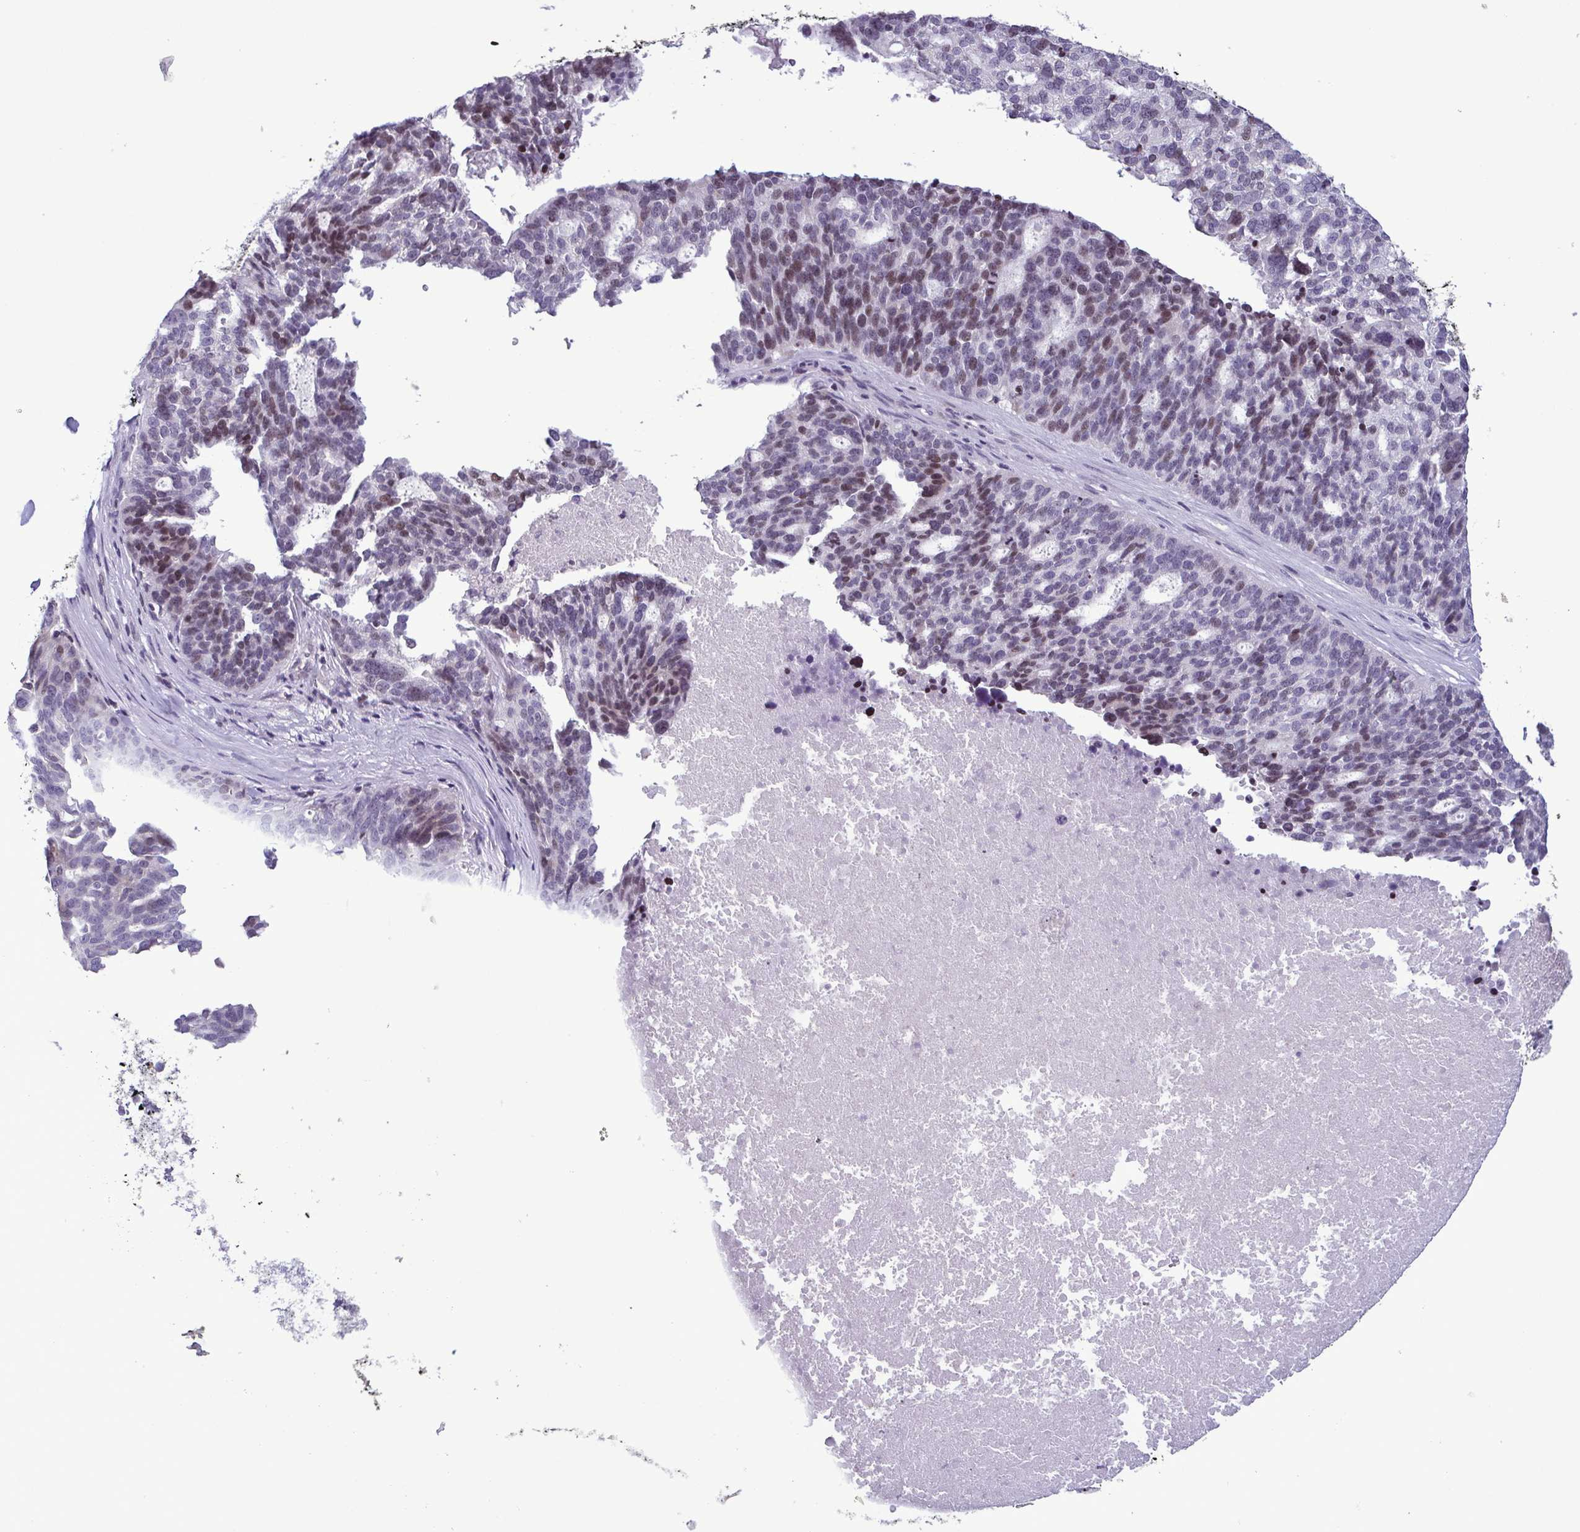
{"staining": {"intensity": "moderate", "quantity": "<25%", "location": "nuclear"}, "tissue": "ovarian cancer", "cell_type": "Tumor cells", "image_type": "cancer", "snomed": [{"axis": "morphology", "description": "Cystadenocarcinoma, serous, NOS"}, {"axis": "topography", "description": "Ovary"}], "caption": "Moderate nuclear positivity for a protein is identified in approximately <25% of tumor cells of ovarian cancer (serous cystadenocarcinoma) using IHC.", "gene": "IRF1", "patient": {"sex": "female", "age": 59}}